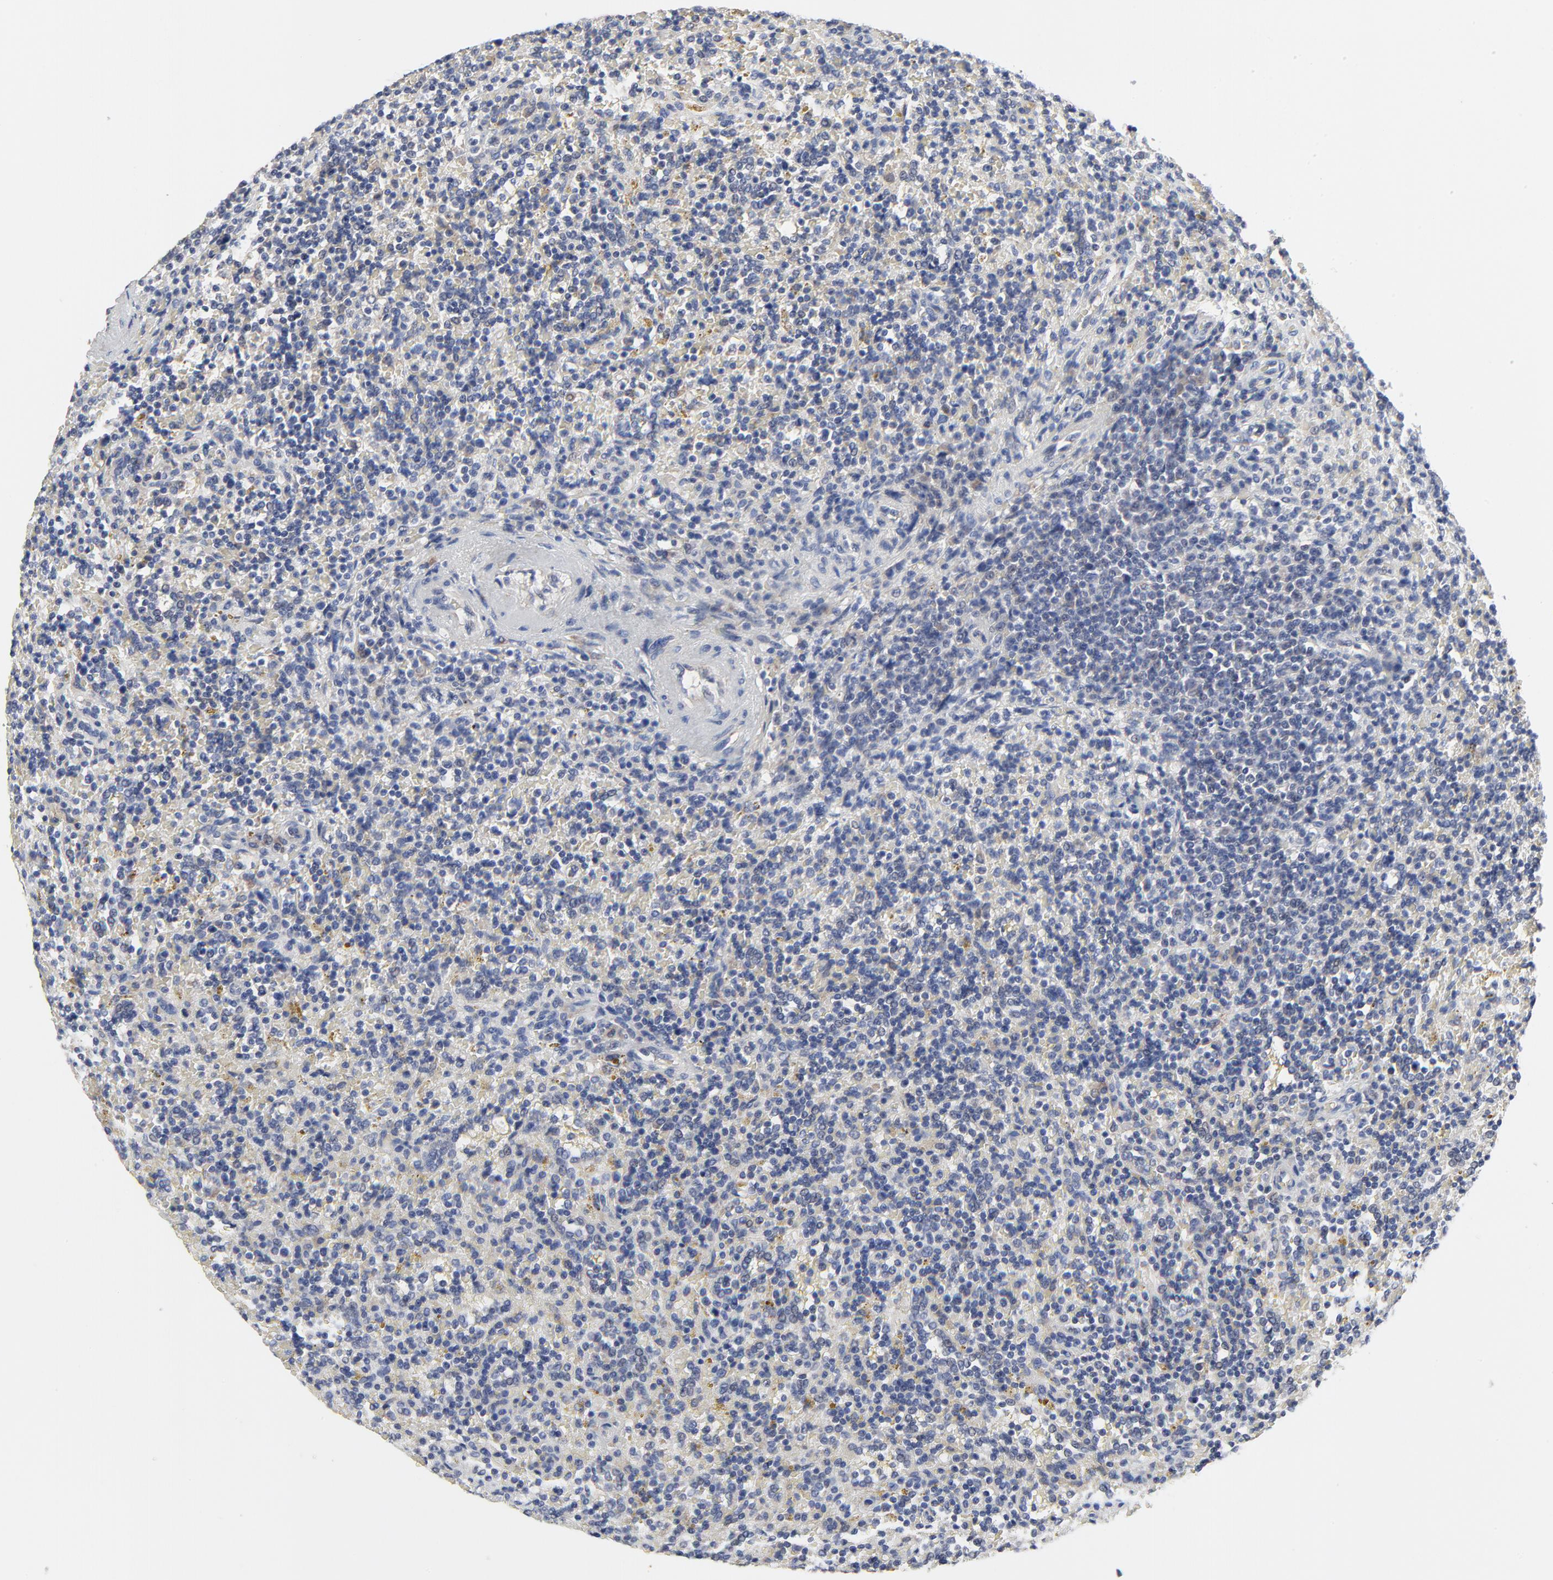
{"staining": {"intensity": "negative", "quantity": "none", "location": "none"}, "tissue": "lymphoma", "cell_type": "Tumor cells", "image_type": "cancer", "snomed": [{"axis": "morphology", "description": "Malignant lymphoma, non-Hodgkin's type, Low grade"}, {"axis": "topography", "description": "Spleen"}], "caption": "A photomicrograph of human malignant lymphoma, non-Hodgkin's type (low-grade) is negative for staining in tumor cells.", "gene": "DHRSX", "patient": {"sex": "male", "age": 67}}